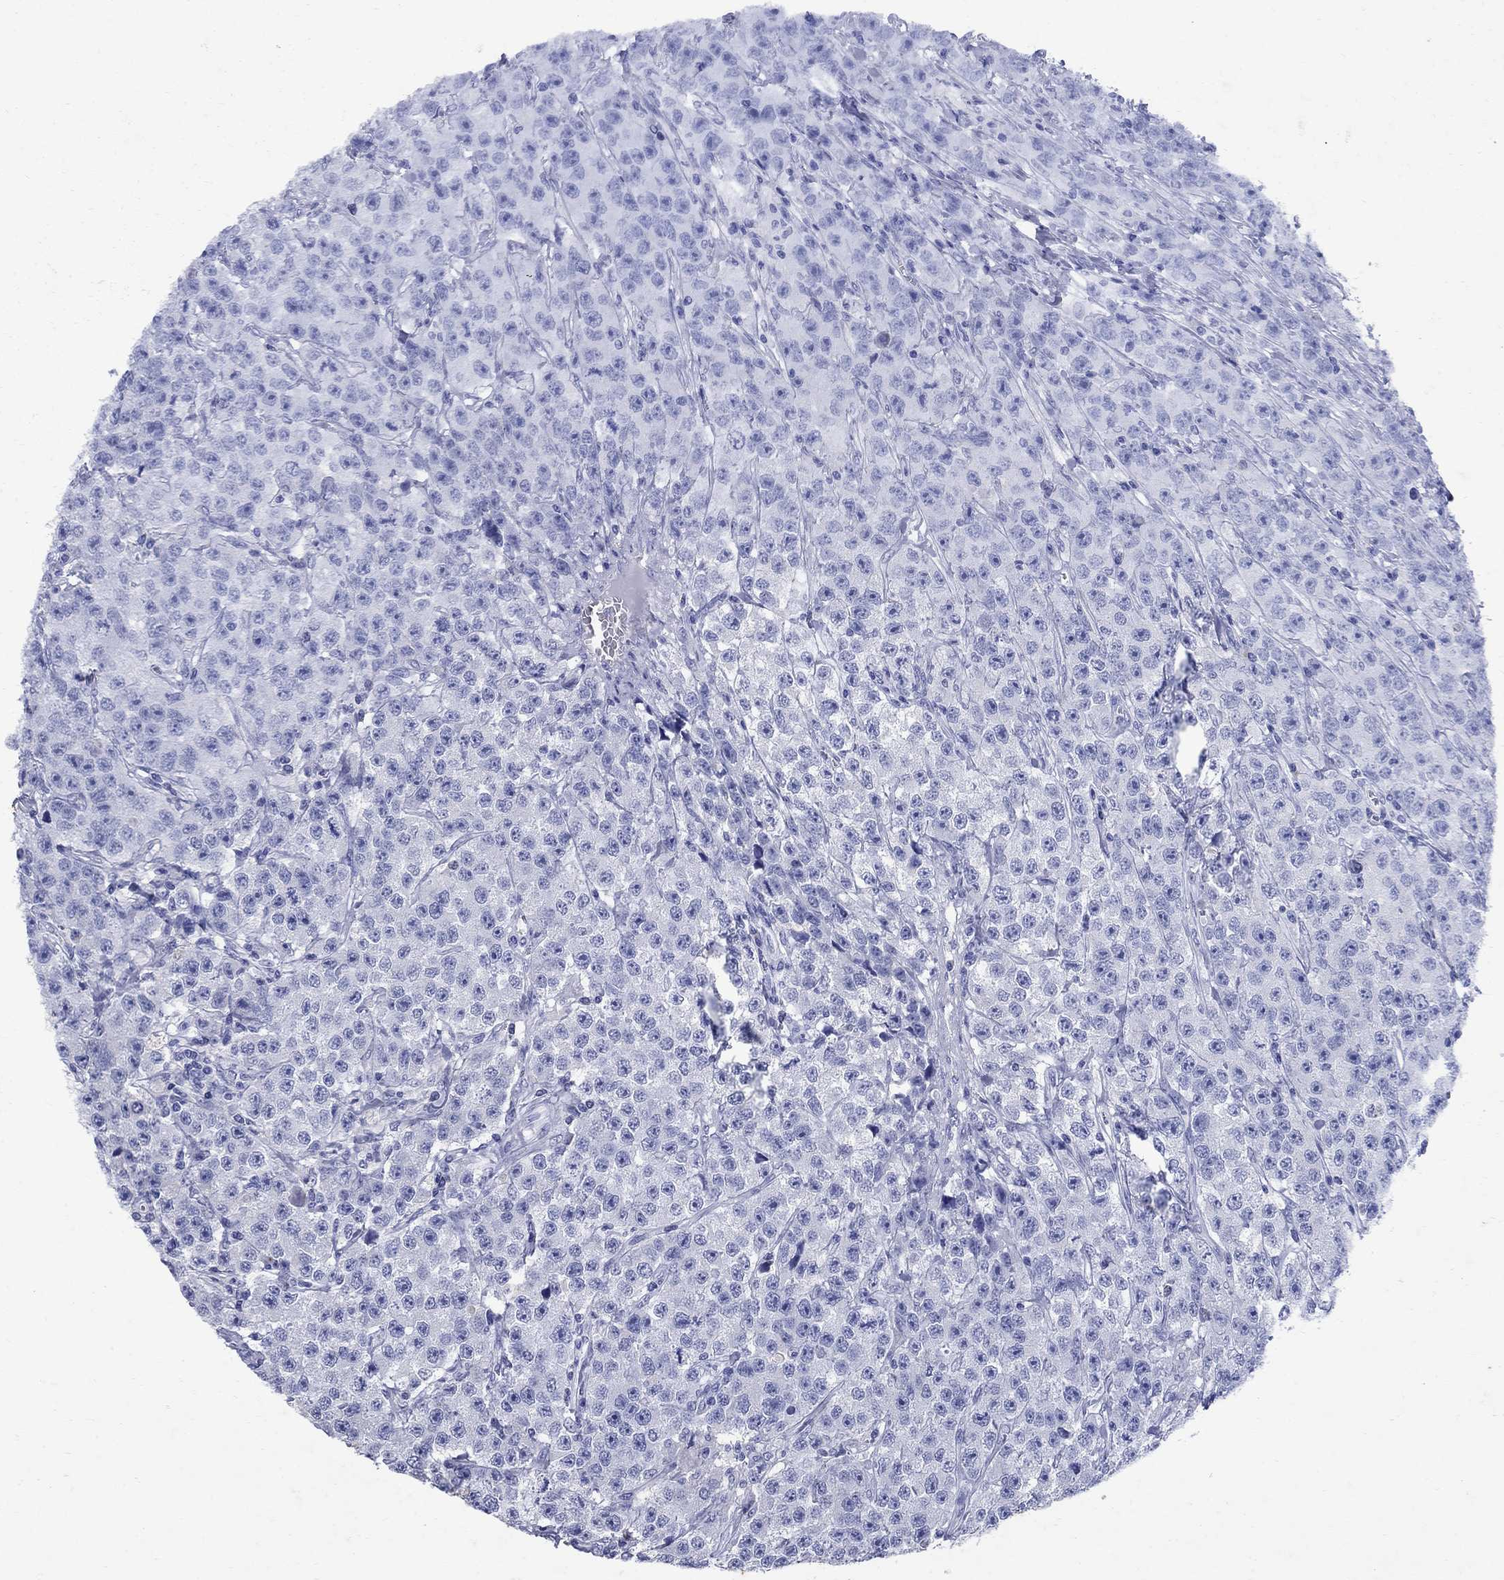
{"staining": {"intensity": "negative", "quantity": "none", "location": "none"}, "tissue": "testis cancer", "cell_type": "Tumor cells", "image_type": "cancer", "snomed": [{"axis": "morphology", "description": "Seminoma, NOS"}, {"axis": "topography", "description": "Testis"}], "caption": "IHC of human testis cancer displays no staining in tumor cells.", "gene": "CD1A", "patient": {"sex": "male", "age": 59}}